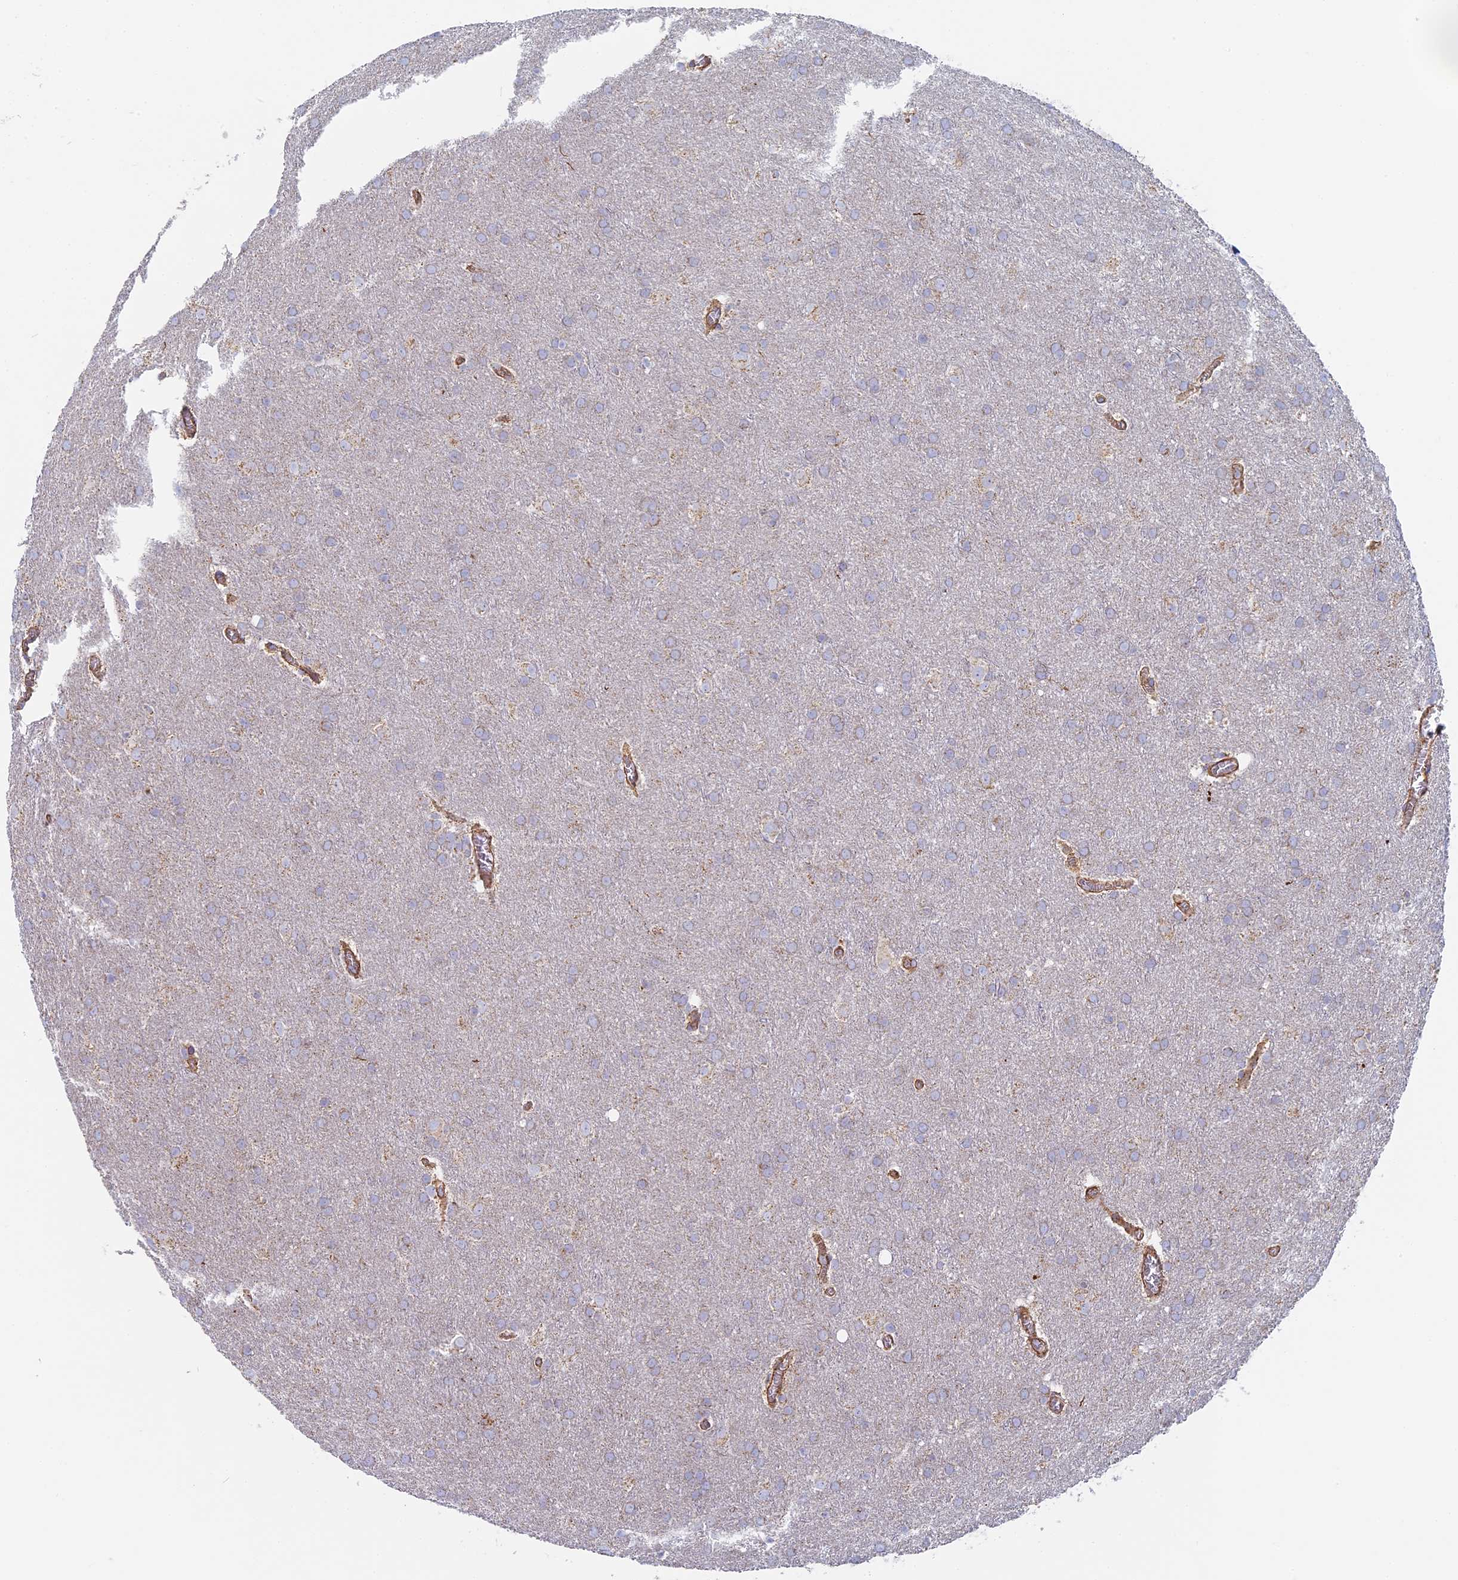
{"staining": {"intensity": "negative", "quantity": "none", "location": "none"}, "tissue": "glioma", "cell_type": "Tumor cells", "image_type": "cancer", "snomed": [{"axis": "morphology", "description": "Glioma, malignant, Low grade"}, {"axis": "topography", "description": "Brain"}], "caption": "Protein analysis of glioma shows no significant positivity in tumor cells.", "gene": "DDA1", "patient": {"sex": "female", "age": 32}}